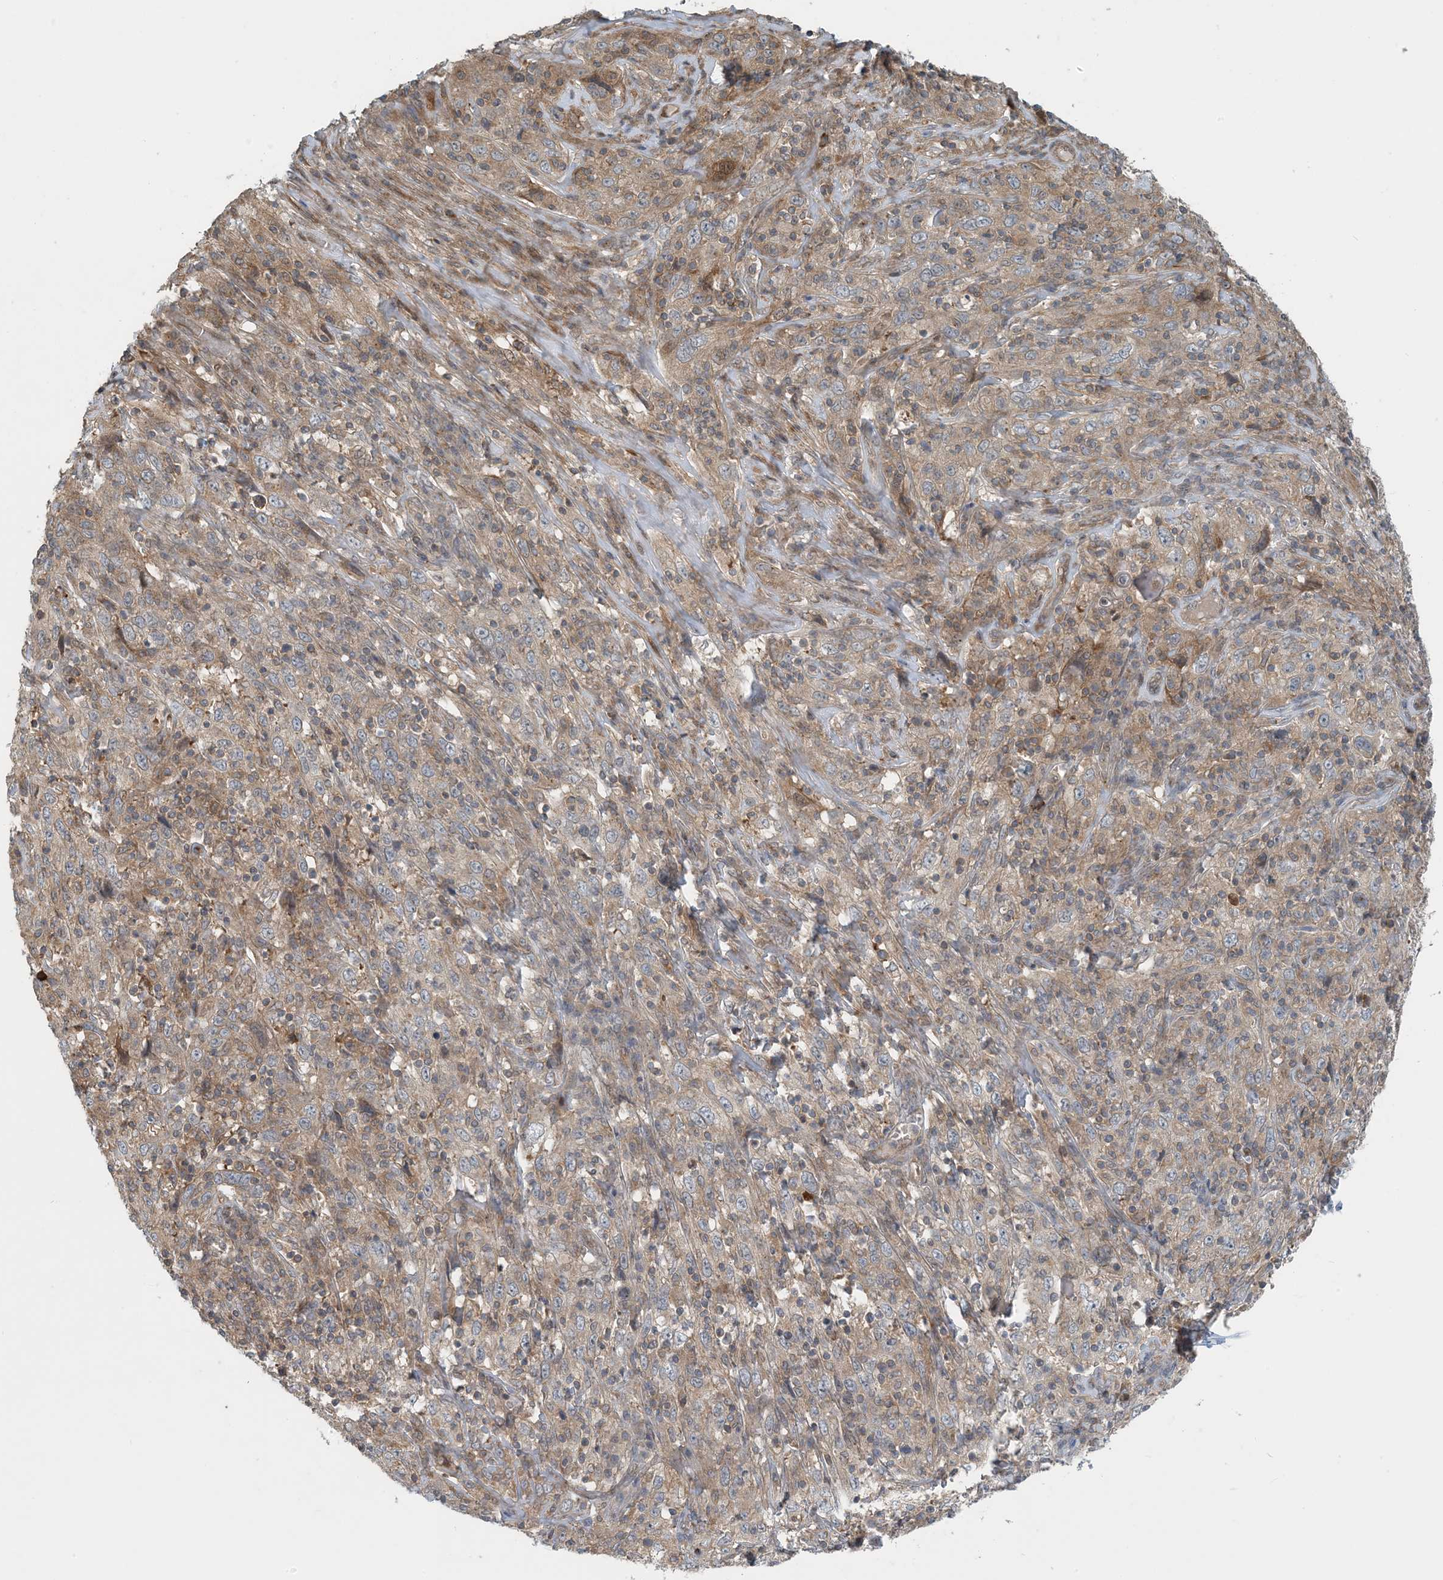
{"staining": {"intensity": "moderate", "quantity": ">75%", "location": "cytoplasmic/membranous"}, "tissue": "cervical cancer", "cell_type": "Tumor cells", "image_type": "cancer", "snomed": [{"axis": "morphology", "description": "Squamous cell carcinoma, NOS"}, {"axis": "topography", "description": "Cervix"}], "caption": "Brown immunohistochemical staining in human cervical cancer demonstrates moderate cytoplasmic/membranous expression in approximately >75% of tumor cells.", "gene": "ZBTB3", "patient": {"sex": "female", "age": 46}}